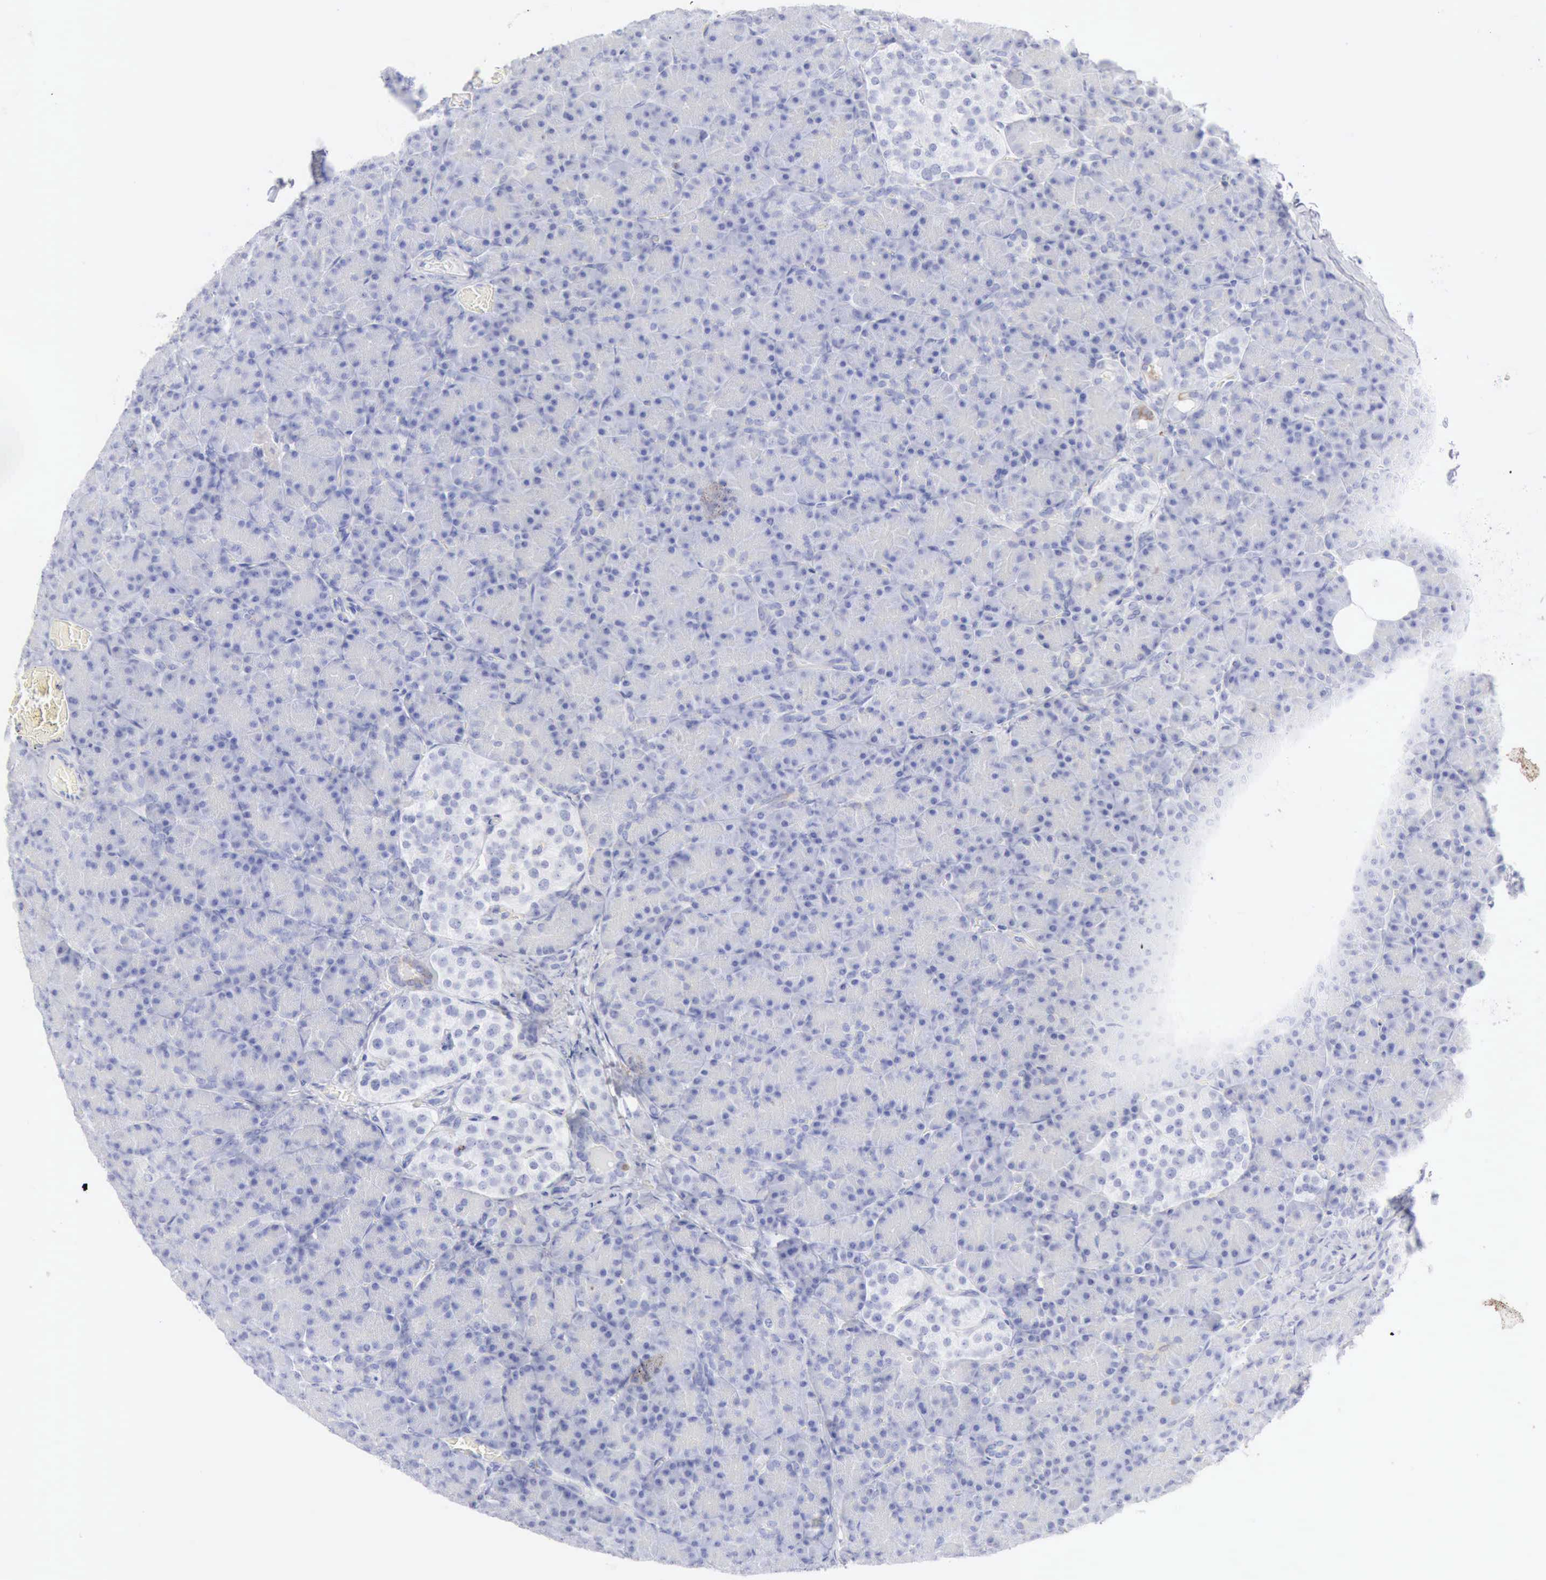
{"staining": {"intensity": "negative", "quantity": "none", "location": "none"}, "tissue": "pancreas", "cell_type": "Exocrine glandular cells", "image_type": "normal", "snomed": [{"axis": "morphology", "description": "Normal tissue, NOS"}, {"axis": "topography", "description": "Pancreas"}], "caption": "Immunohistochemistry (IHC) of benign pancreas displays no expression in exocrine glandular cells. (DAB (3,3'-diaminobenzidine) IHC, high magnification).", "gene": "KRT5", "patient": {"sex": "female", "age": 43}}